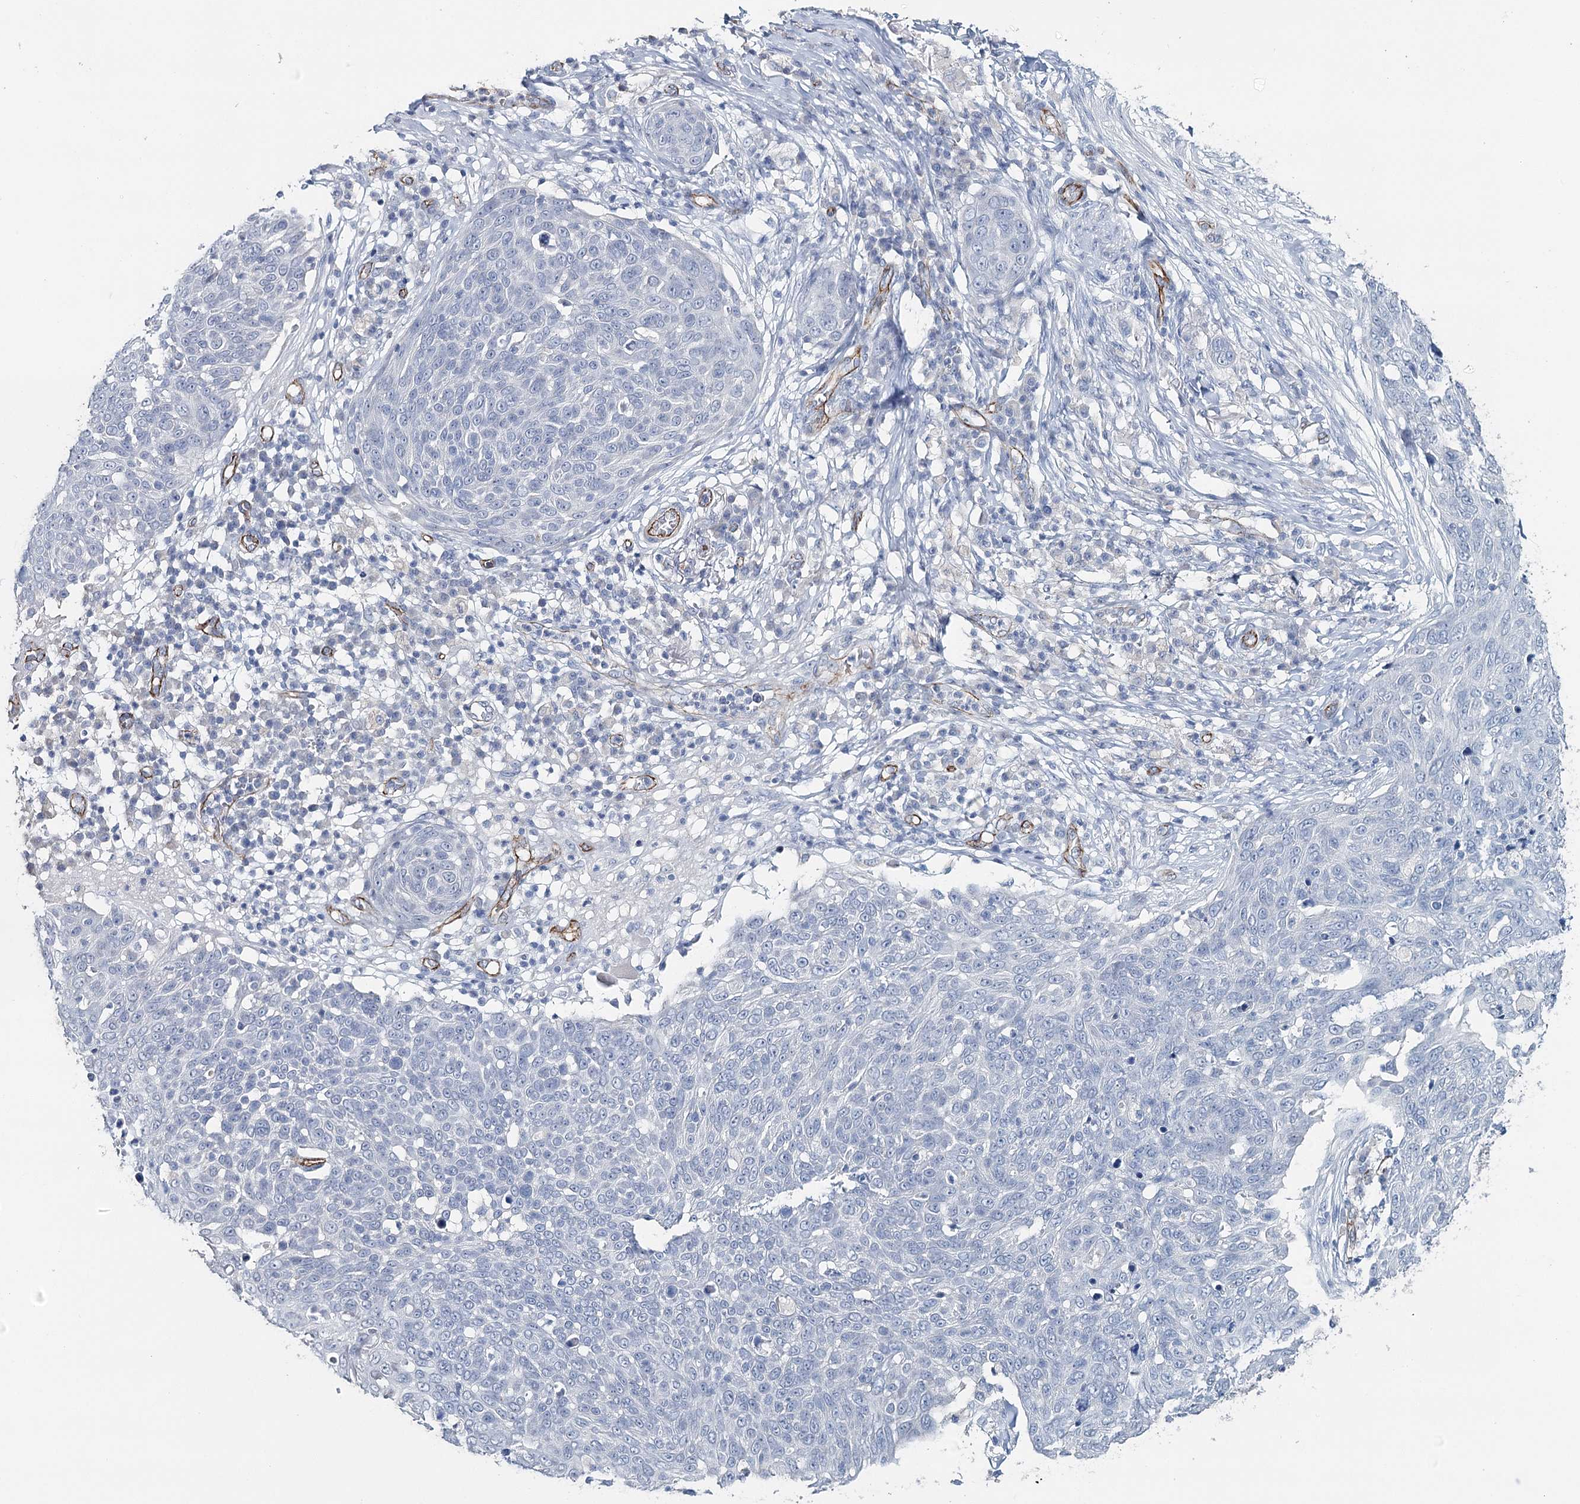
{"staining": {"intensity": "negative", "quantity": "none", "location": "none"}, "tissue": "skin cancer", "cell_type": "Tumor cells", "image_type": "cancer", "snomed": [{"axis": "morphology", "description": "Squamous cell carcinoma in situ, NOS"}, {"axis": "morphology", "description": "Squamous cell carcinoma, NOS"}, {"axis": "topography", "description": "Skin"}], "caption": "This micrograph is of skin cancer stained with immunohistochemistry (IHC) to label a protein in brown with the nuclei are counter-stained blue. There is no positivity in tumor cells. (DAB (3,3'-diaminobenzidine) immunohistochemistry visualized using brightfield microscopy, high magnification).", "gene": "SYNPO", "patient": {"sex": "male", "age": 93}}